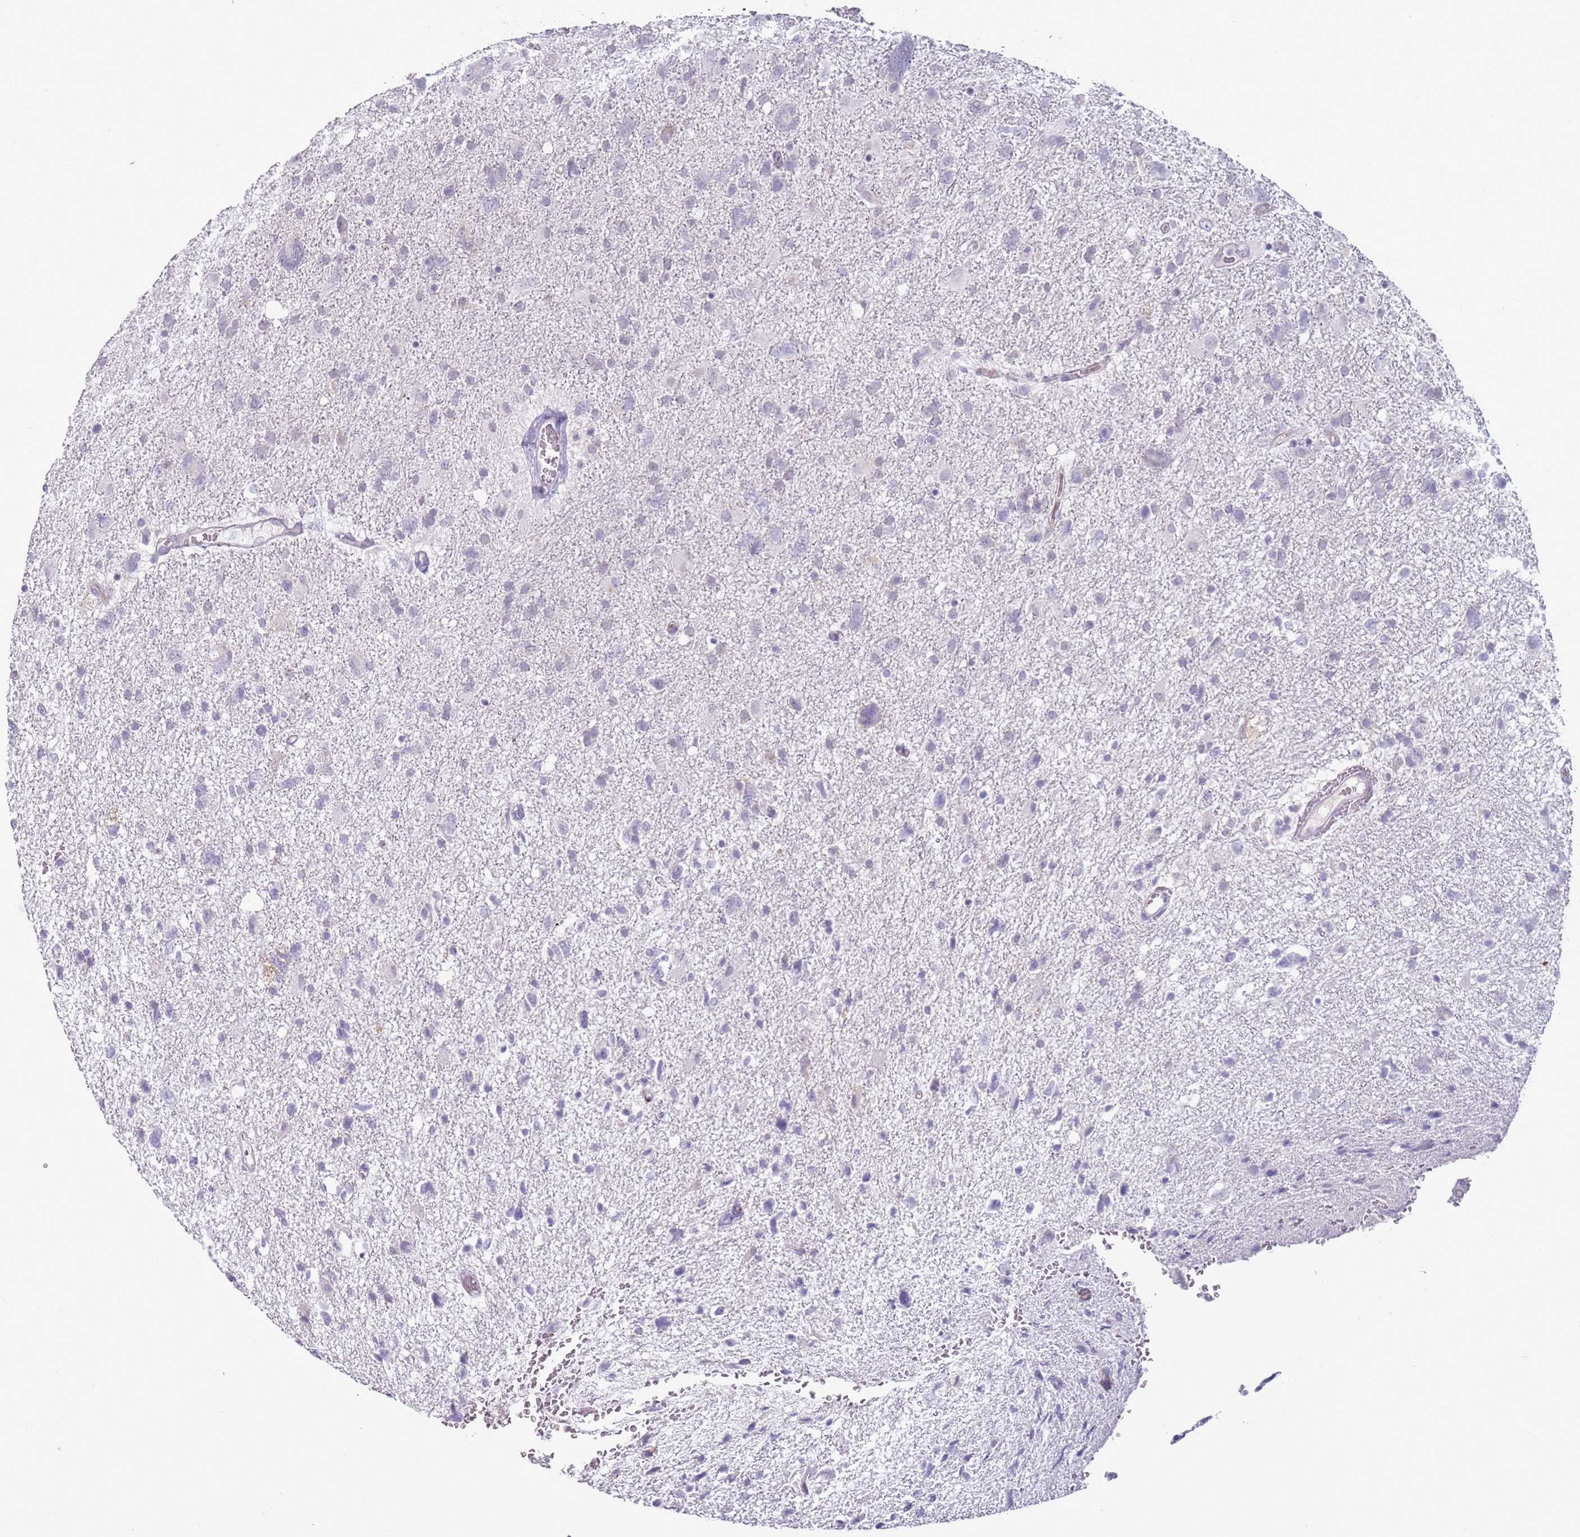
{"staining": {"intensity": "negative", "quantity": "none", "location": "none"}, "tissue": "glioma", "cell_type": "Tumor cells", "image_type": "cancer", "snomed": [{"axis": "morphology", "description": "Glioma, malignant, High grade"}, {"axis": "topography", "description": "Brain"}], "caption": "Tumor cells are negative for brown protein staining in high-grade glioma (malignant).", "gene": "NBPF3", "patient": {"sex": "male", "age": 61}}